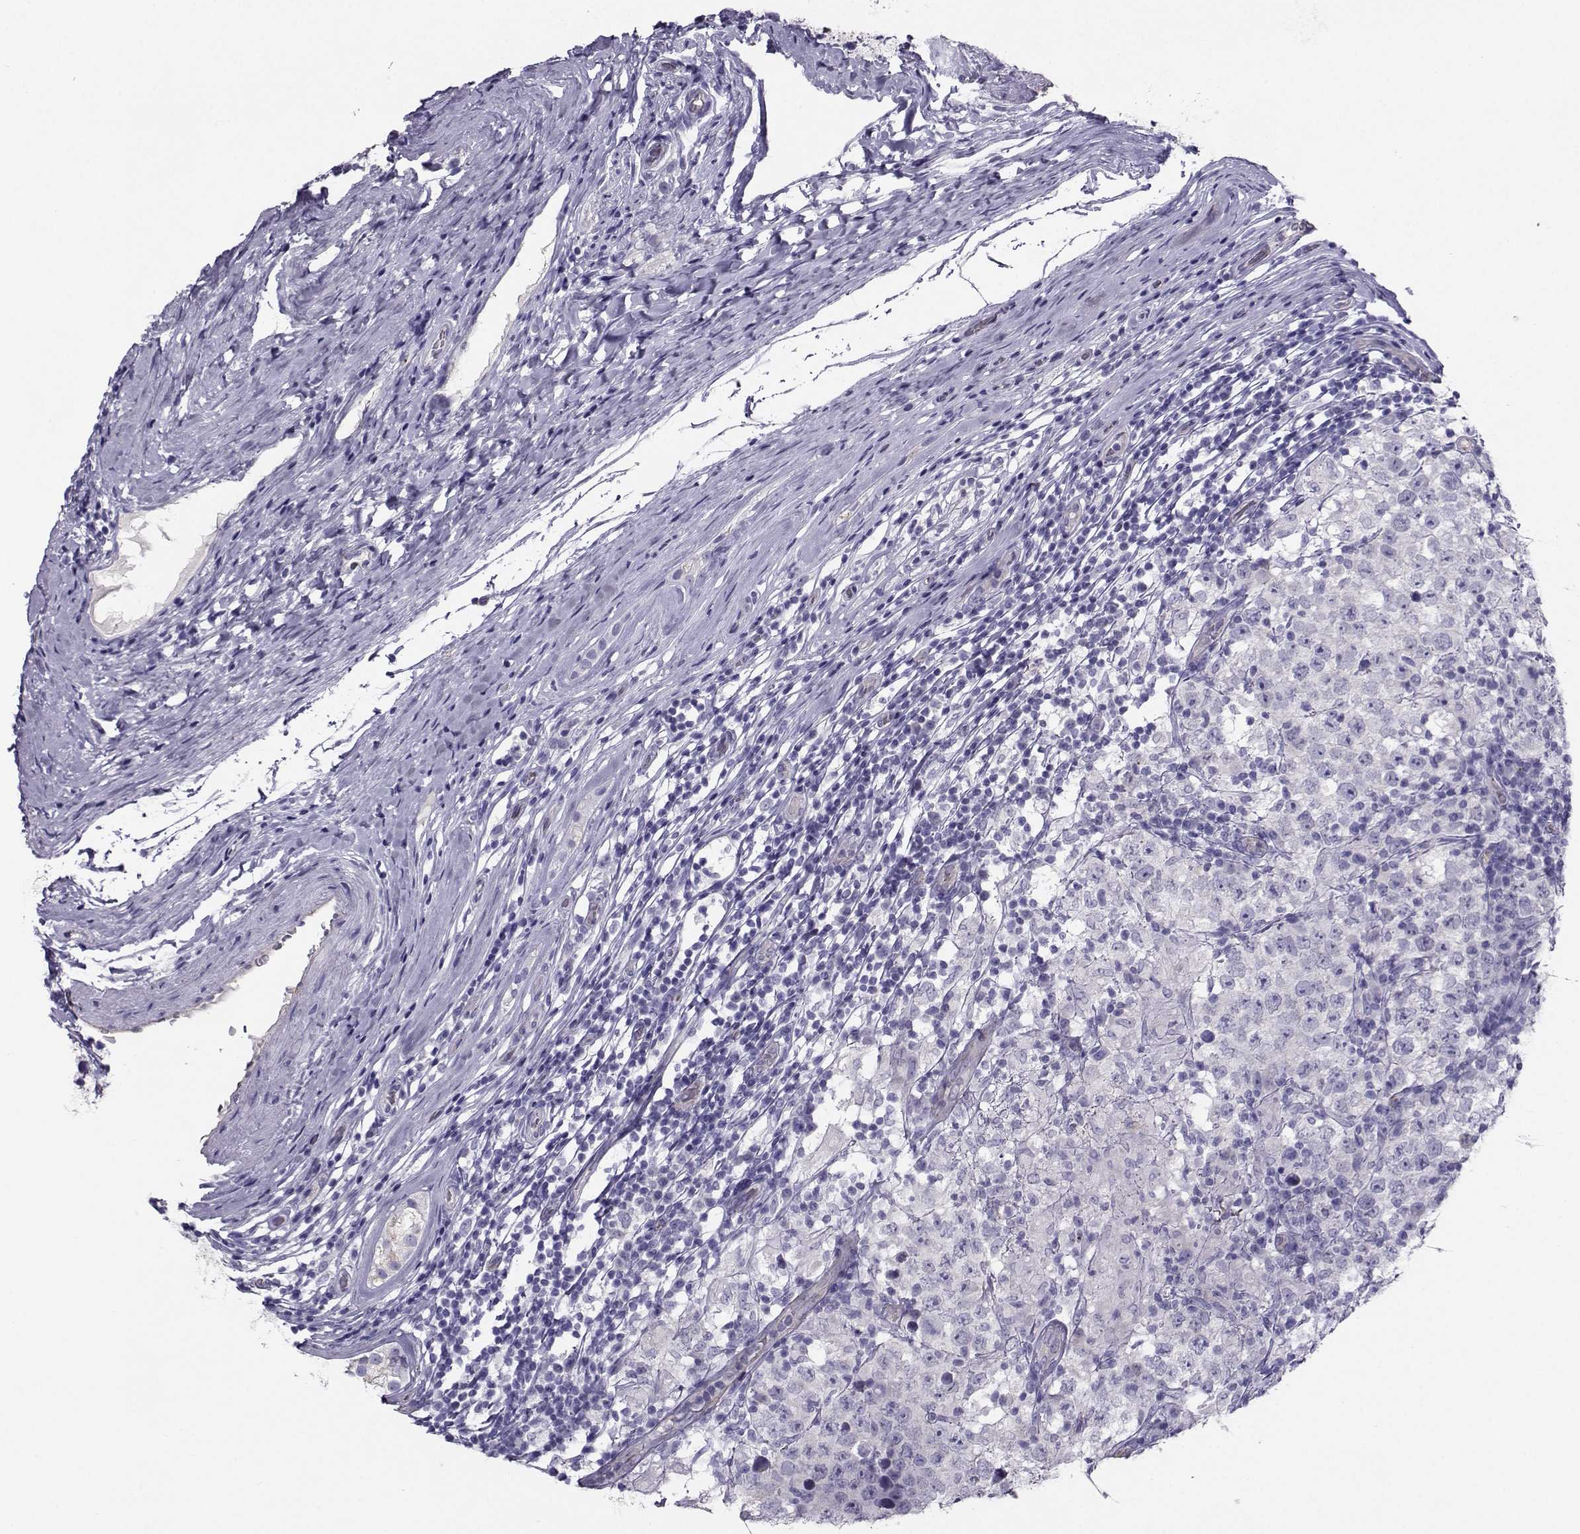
{"staining": {"intensity": "negative", "quantity": "none", "location": "none"}, "tissue": "testis cancer", "cell_type": "Tumor cells", "image_type": "cancer", "snomed": [{"axis": "morphology", "description": "Seminoma, NOS"}, {"axis": "morphology", "description": "Carcinoma, Embryonal, NOS"}, {"axis": "topography", "description": "Testis"}], "caption": "IHC of testis cancer (embryonal carcinoma) displays no positivity in tumor cells.", "gene": "CLUL1", "patient": {"sex": "male", "age": 41}}